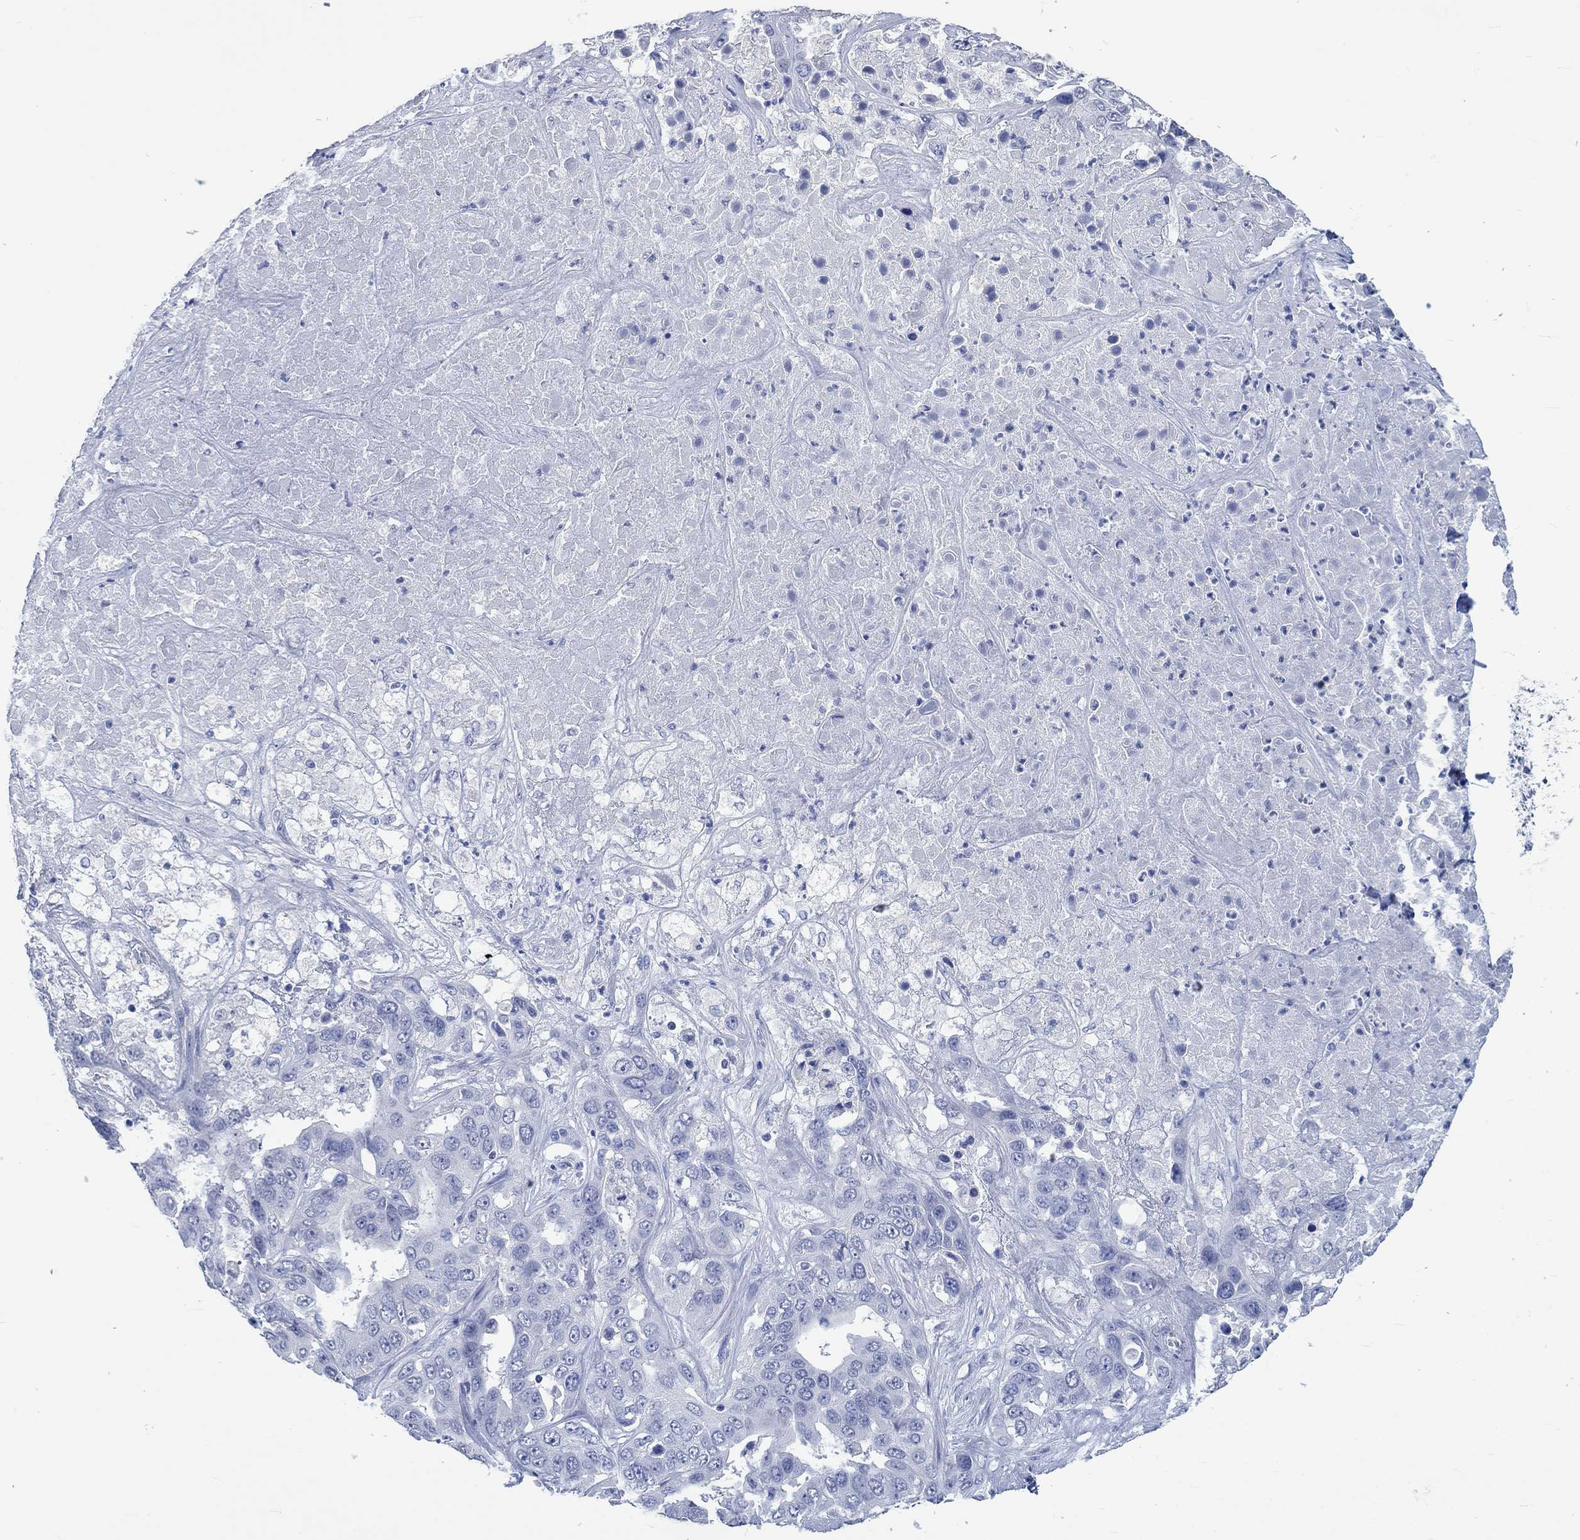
{"staining": {"intensity": "negative", "quantity": "none", "location": "none"}, "tissue": "liver cancer", "cell_type": "Tumor cells", "image_type": "cancer", "snomed": [{"axis": "morphology", "description": "Cholangiocarcinoma"}, {"axis": "topography", "description": "Liver"}], "caption": "High power microscopy photomicrograph of an immunohistochemistry micrograph of liver cholangiocarcinoma, revealing no significant positivity in tumor cells.", "gene": "C4orf47", "patient": {"sex": "female", "age": 52}}